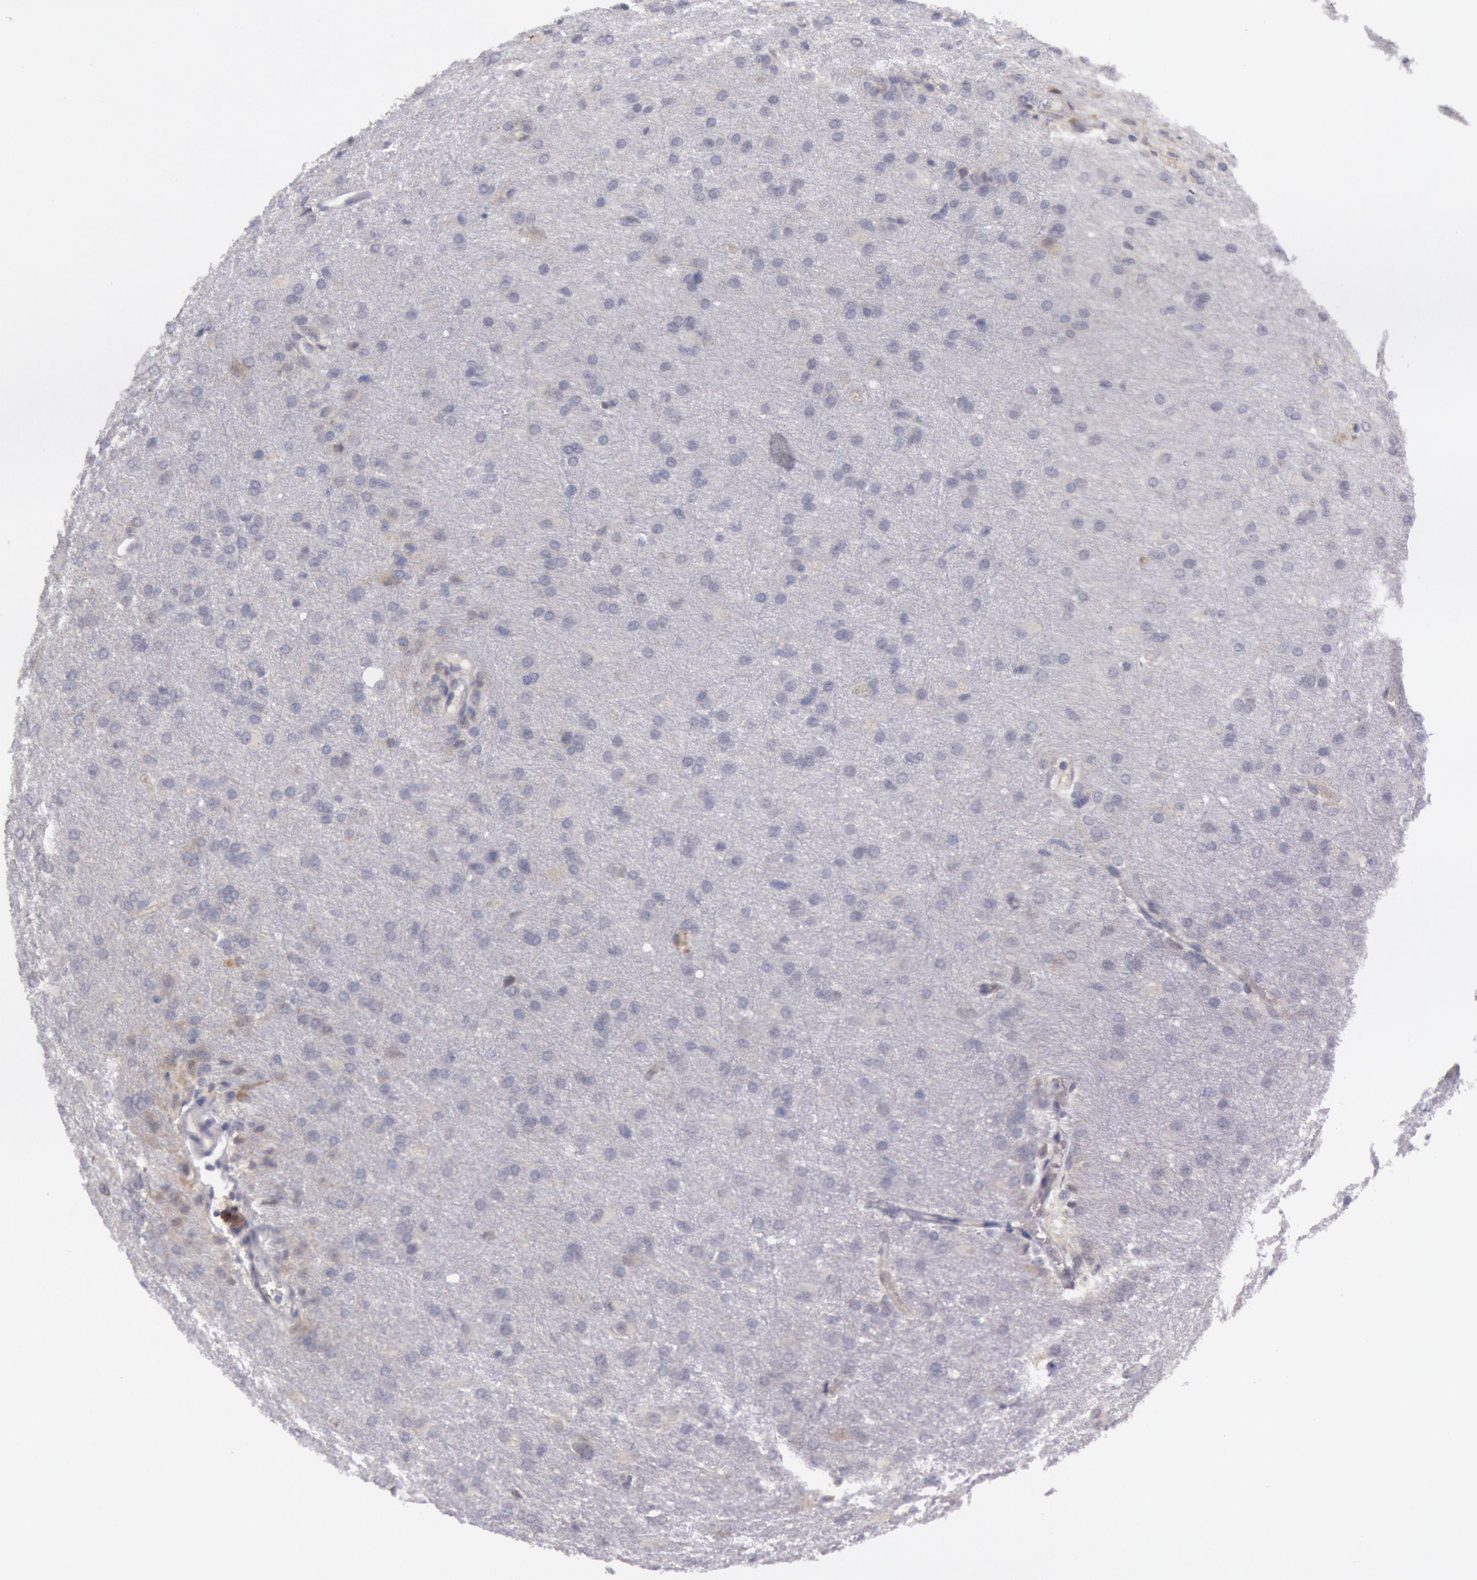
{"staining": {"intensity": "negative", "quantity": "none", "location": "none"}, "tissue": "glioma", "cell_type": "Tumor cells", "image_type": "cancer", "snomed": [{"axis": "morphology", "description": "Glioma, malignant, High grade"}, {"axis": "topography", "description": "Brain"}], "caption": "Immunohistochemistry micrograph of high-grade glioma (malignant) stained for a protein (brown), which shows no expression in tumor cells. (DAB immunohistochemistry (IHC), high magnification).", "gene": "JOSD1", "patient": {"sex": "male", "age": 68}}